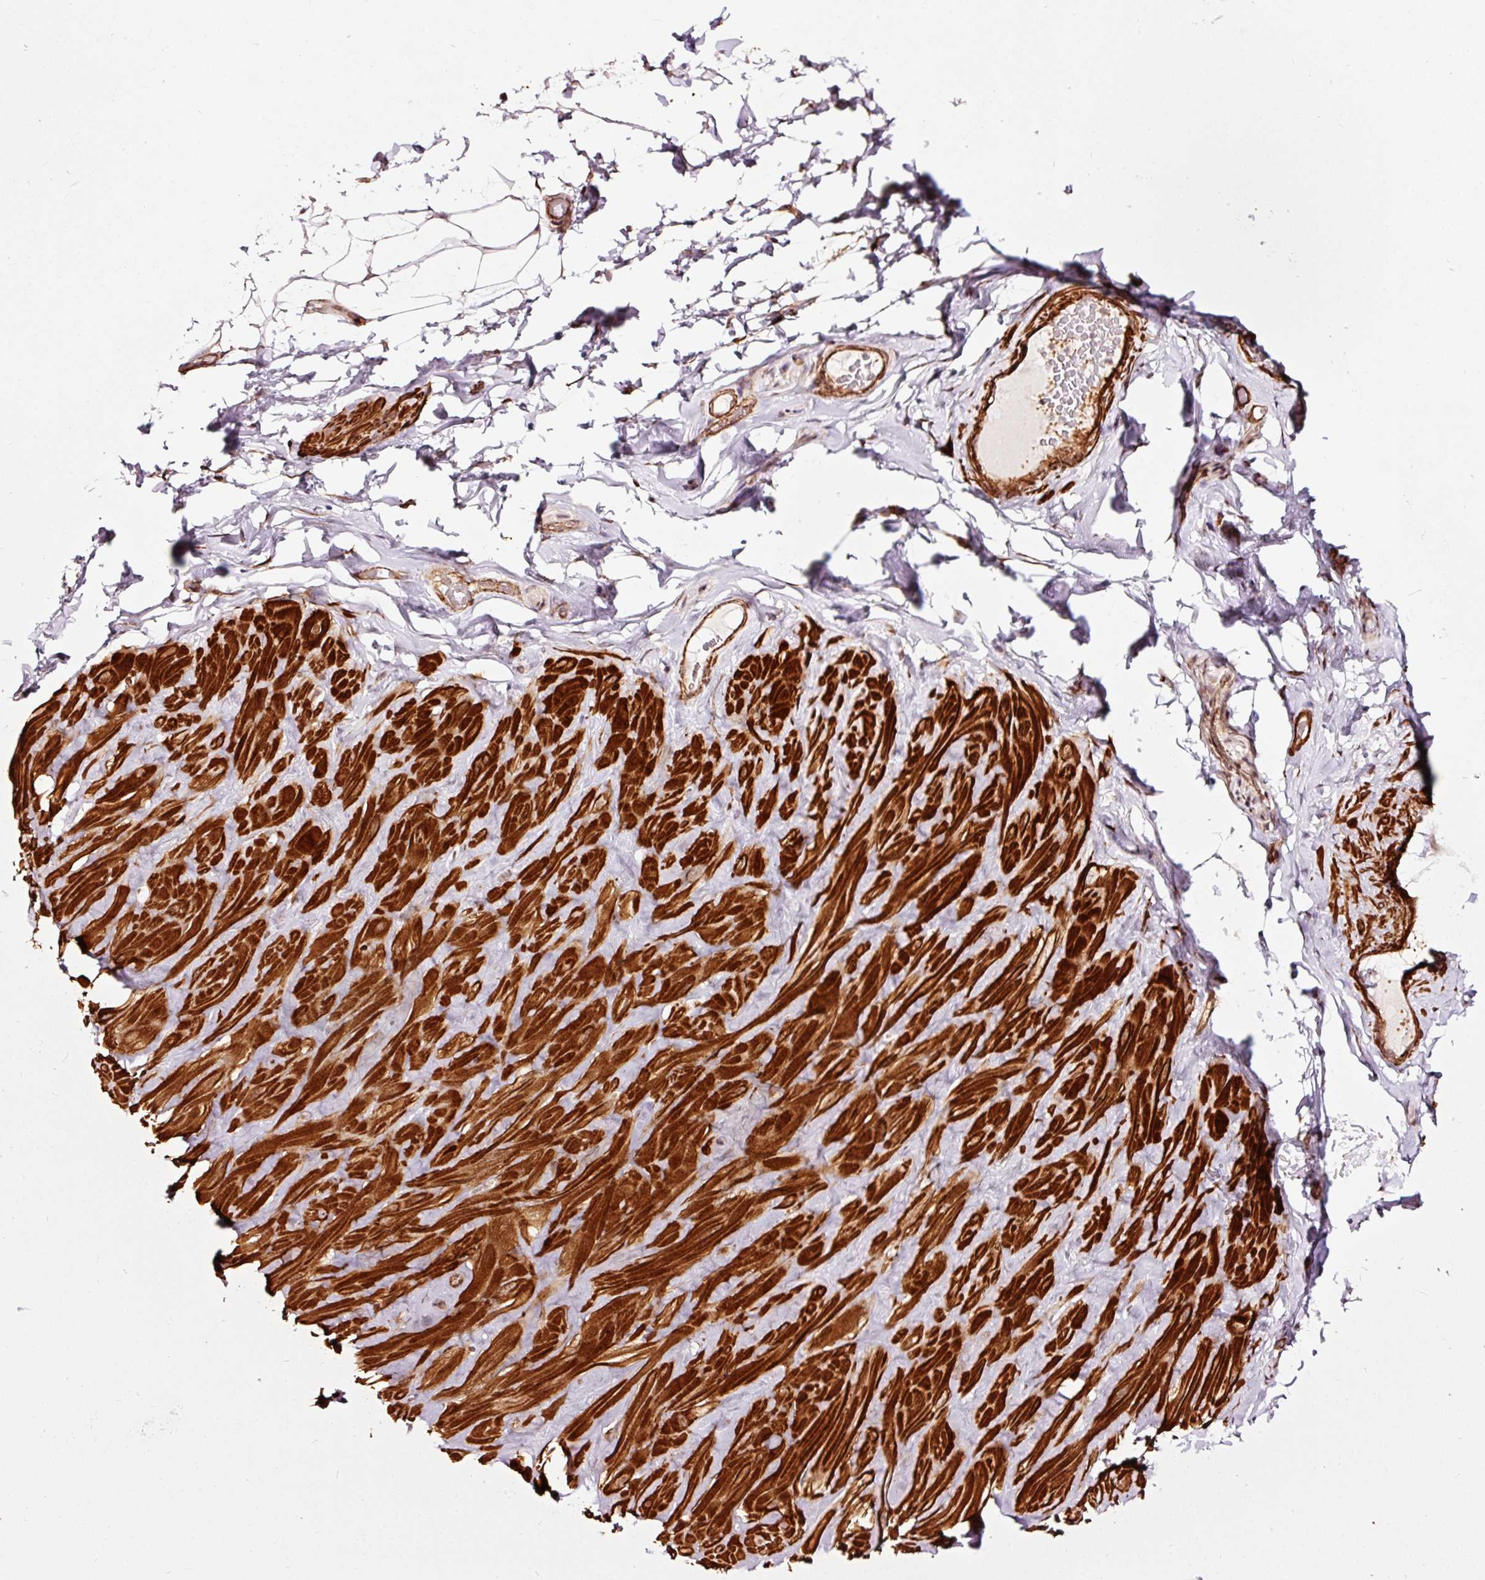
{"staining": {"intensity": "weak", "quantity": "<25%", "location": "cytoplasmic/membranous"}, "tissue": "adipose tissue", "cell_type": "Adipocytes", "image_type": "normal", "snomed": [{"axis": "morphology", "description": "Normal tissue, NOS"}, {"axis": "topography", "description": "Vascular tissue"}, {"axis": "topography", "description": "Peripheral nerve tissue"}], "caption": "Adipocytes show no significant positivity in unremarkable adipose tissue.", "gene": "TPM1", "patient": {"sex": "male", "age": 41}}